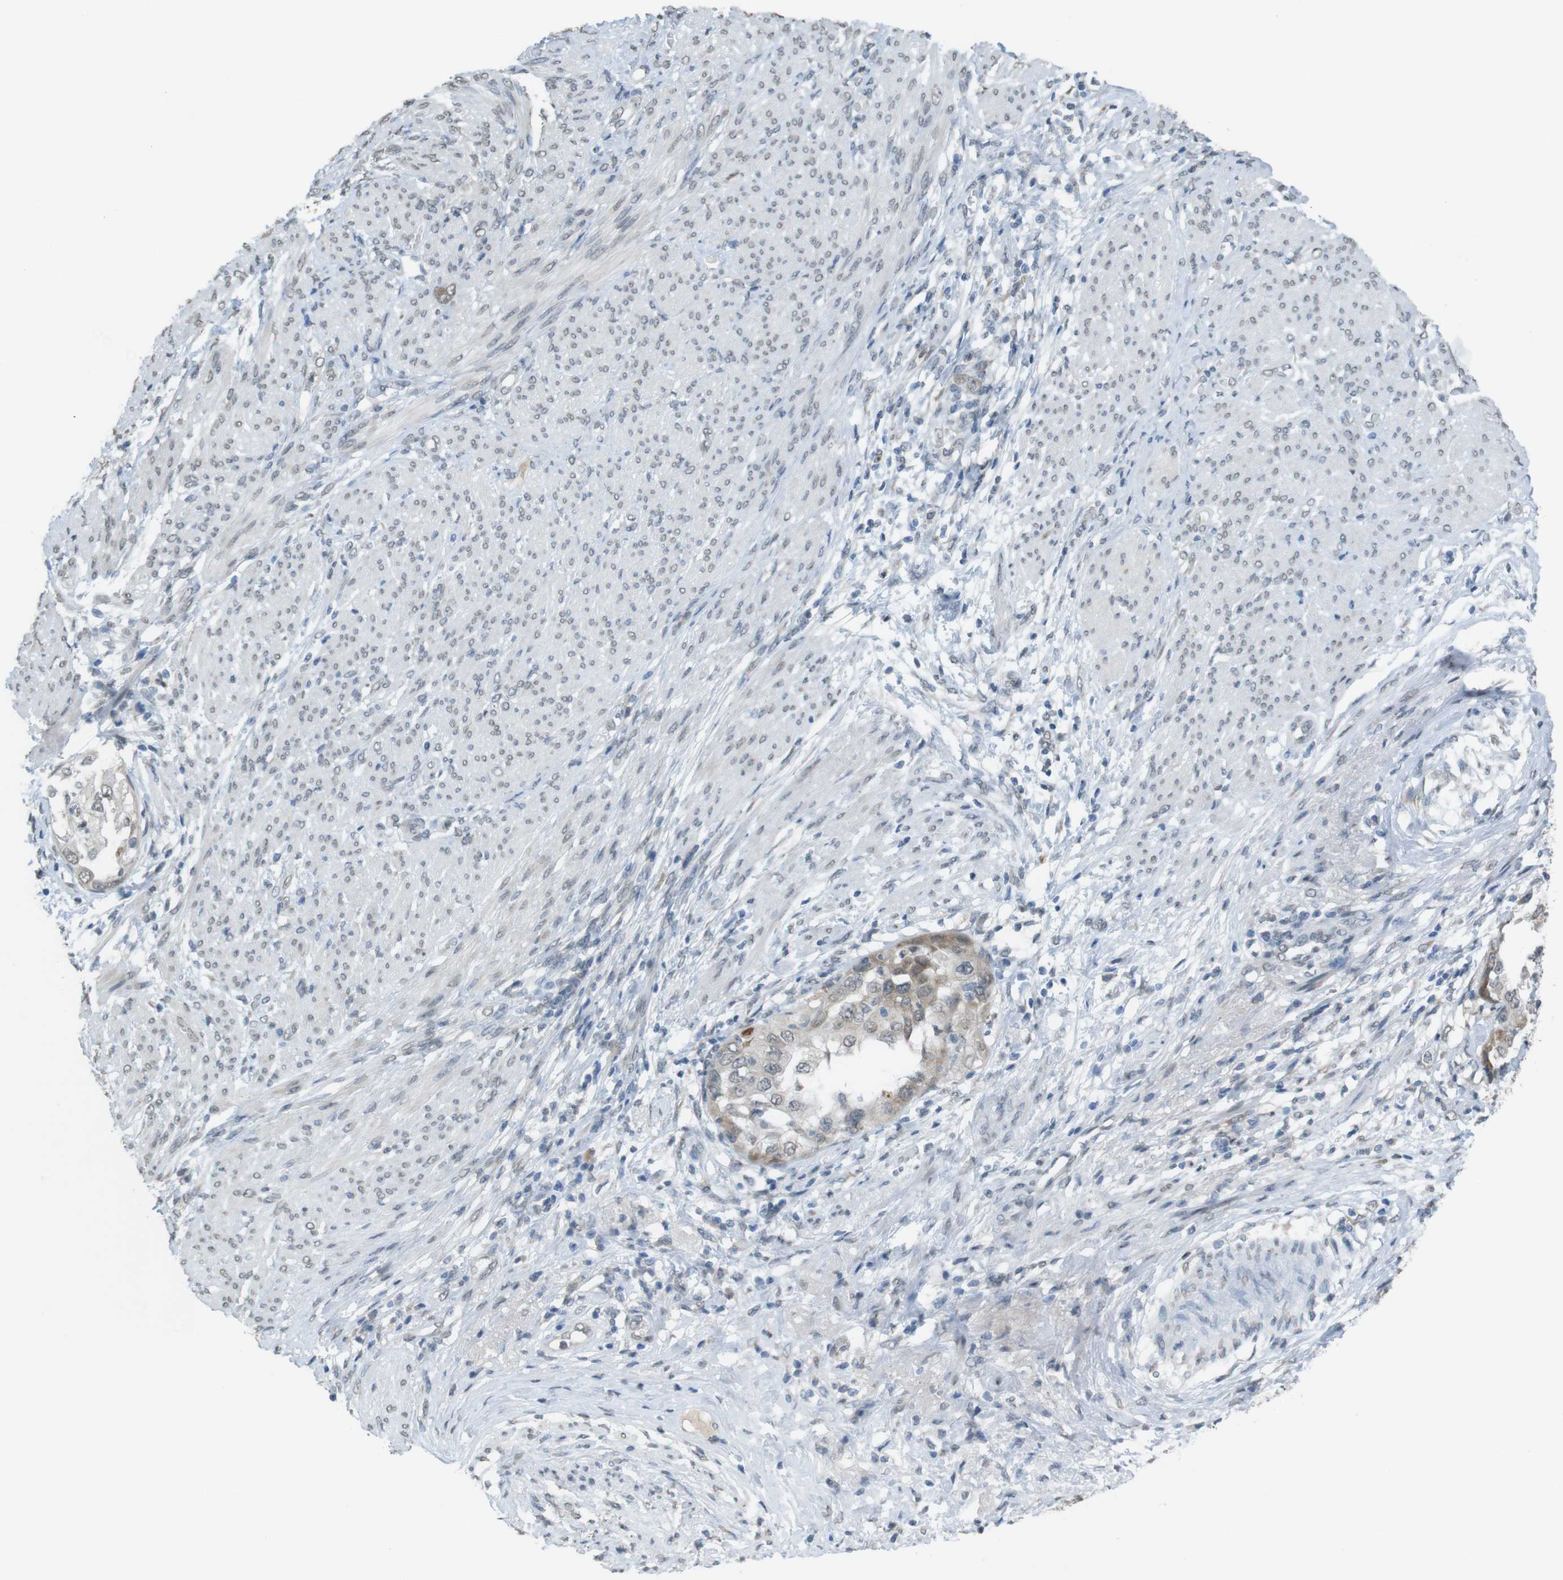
{"staining": {"intensity": "moderate", "quantity": "<25%", "location": "cytoplasmic/membranous"}, "tissue": "endometrial cancer", "cell_type": "Tumor cells", "image_type": "cancer", "snomed": [{"axis": "morphology", "description": "Adenocarcinoma, NOS"}, {"axis": "topography", "description": "Endometrium"}], "caption": "Moderate cytoplasmic/membranous expression is present in approximately <25% of tumor cells in adenocarcinoma (endometrial).", "gene": "FZD10", "patient": {"sex": "female", "age": 85}}